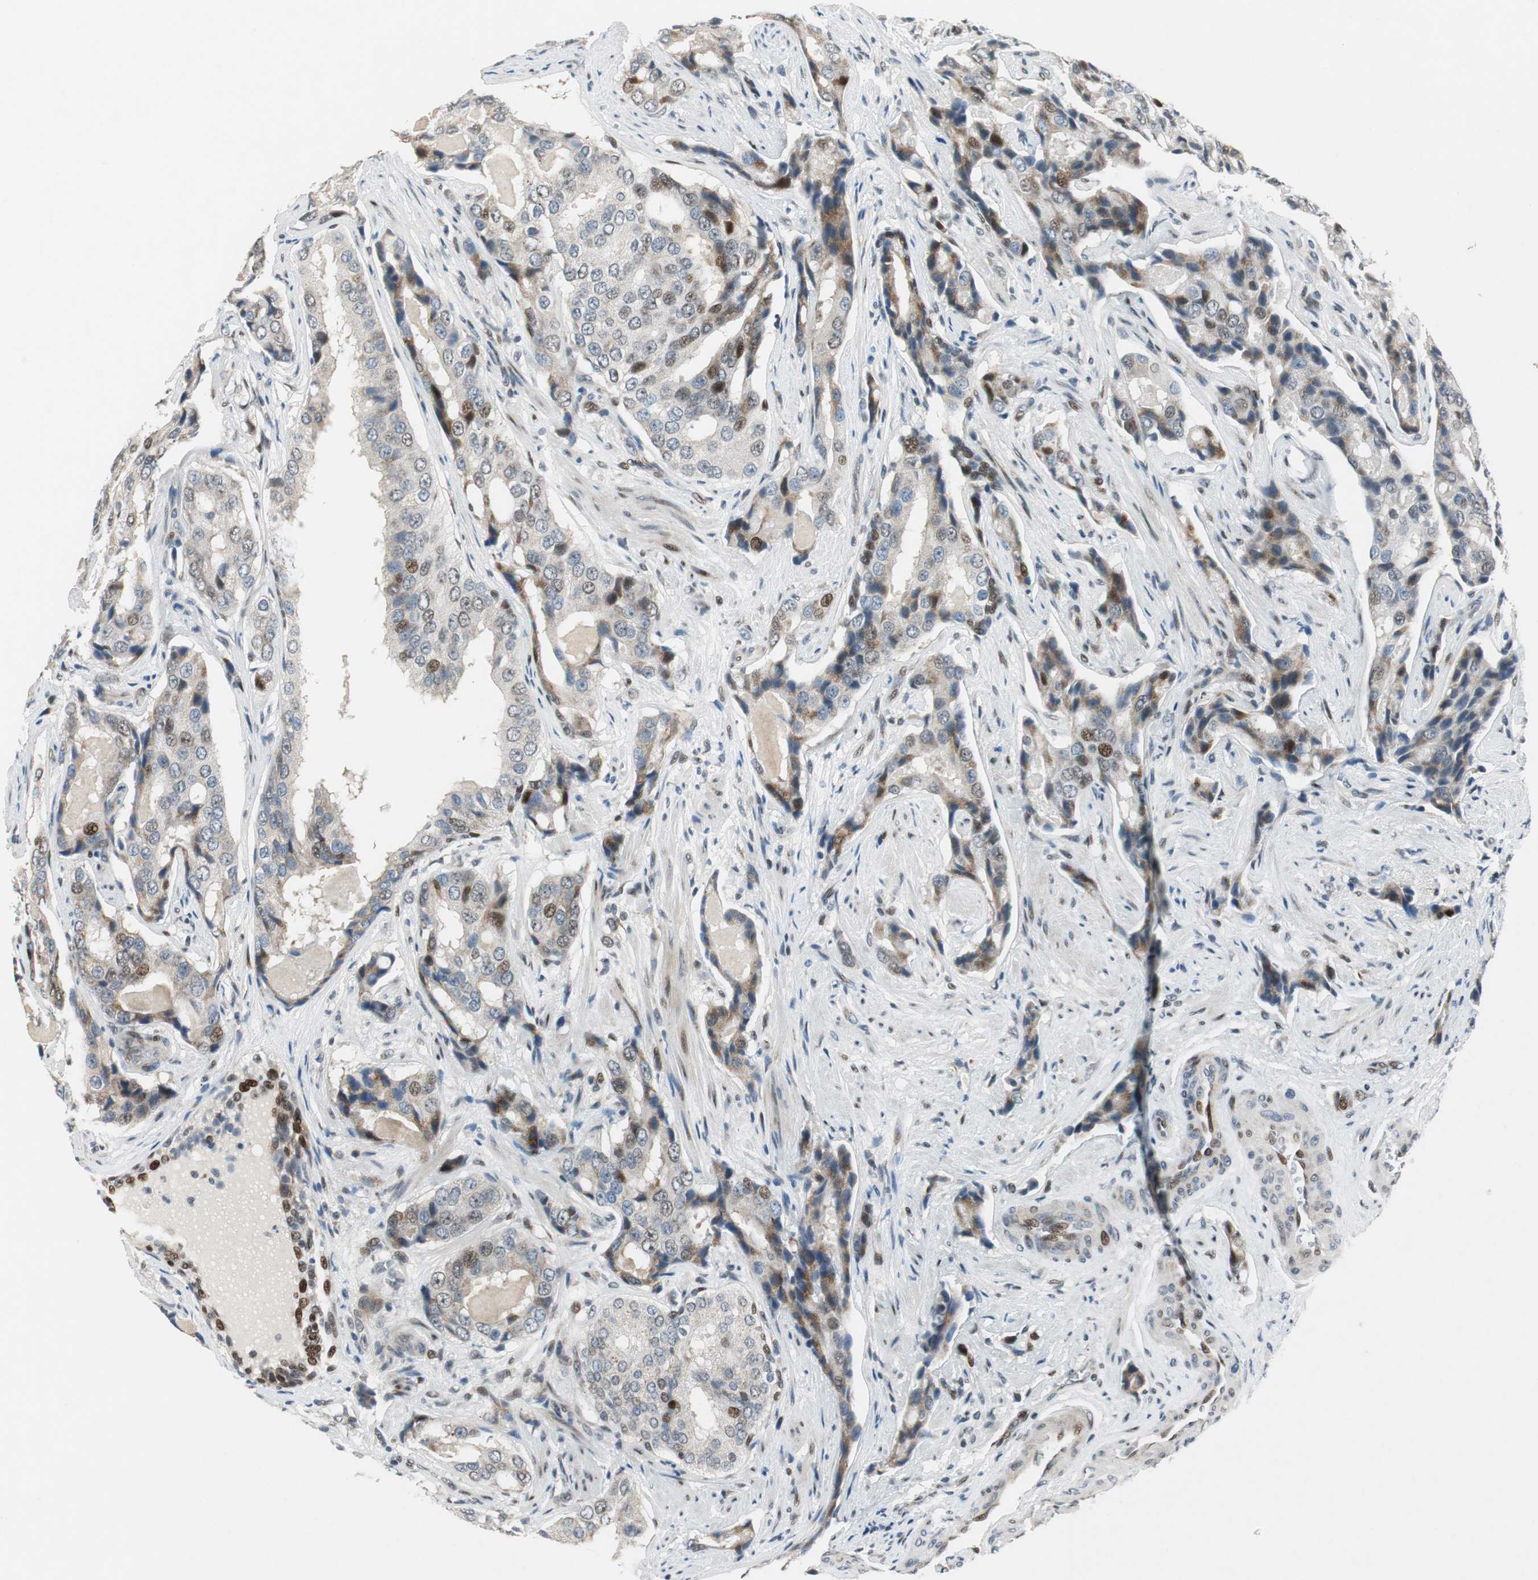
{"staining": {"intensity": "moderate", "quantity": "25%-75%", "location": "cytoplasmic/membranous,nuclear"}, "tissue": "prostate cancer", "cell_type": "Tumor cells", "image_type": "cancer", "snomed": [{"axis": "morphology", "description": "Adenocarcinoma, High grade"}, {"axis": "topography", "description": "Prostate"}], "caption": "Tumor cells show medium levels of moderate cytoplasmic/membranous and nuclear positivity in about 25%-75% of cells in prostate cancer. The staining was performed using DAB (3,3'-diaminobenzidine), with brown indicating positive protein expression. Nuclei are stained blue with hematoxylin.", "gene": "AJUBA", "patient": {"sex": "male", "age": 58}}